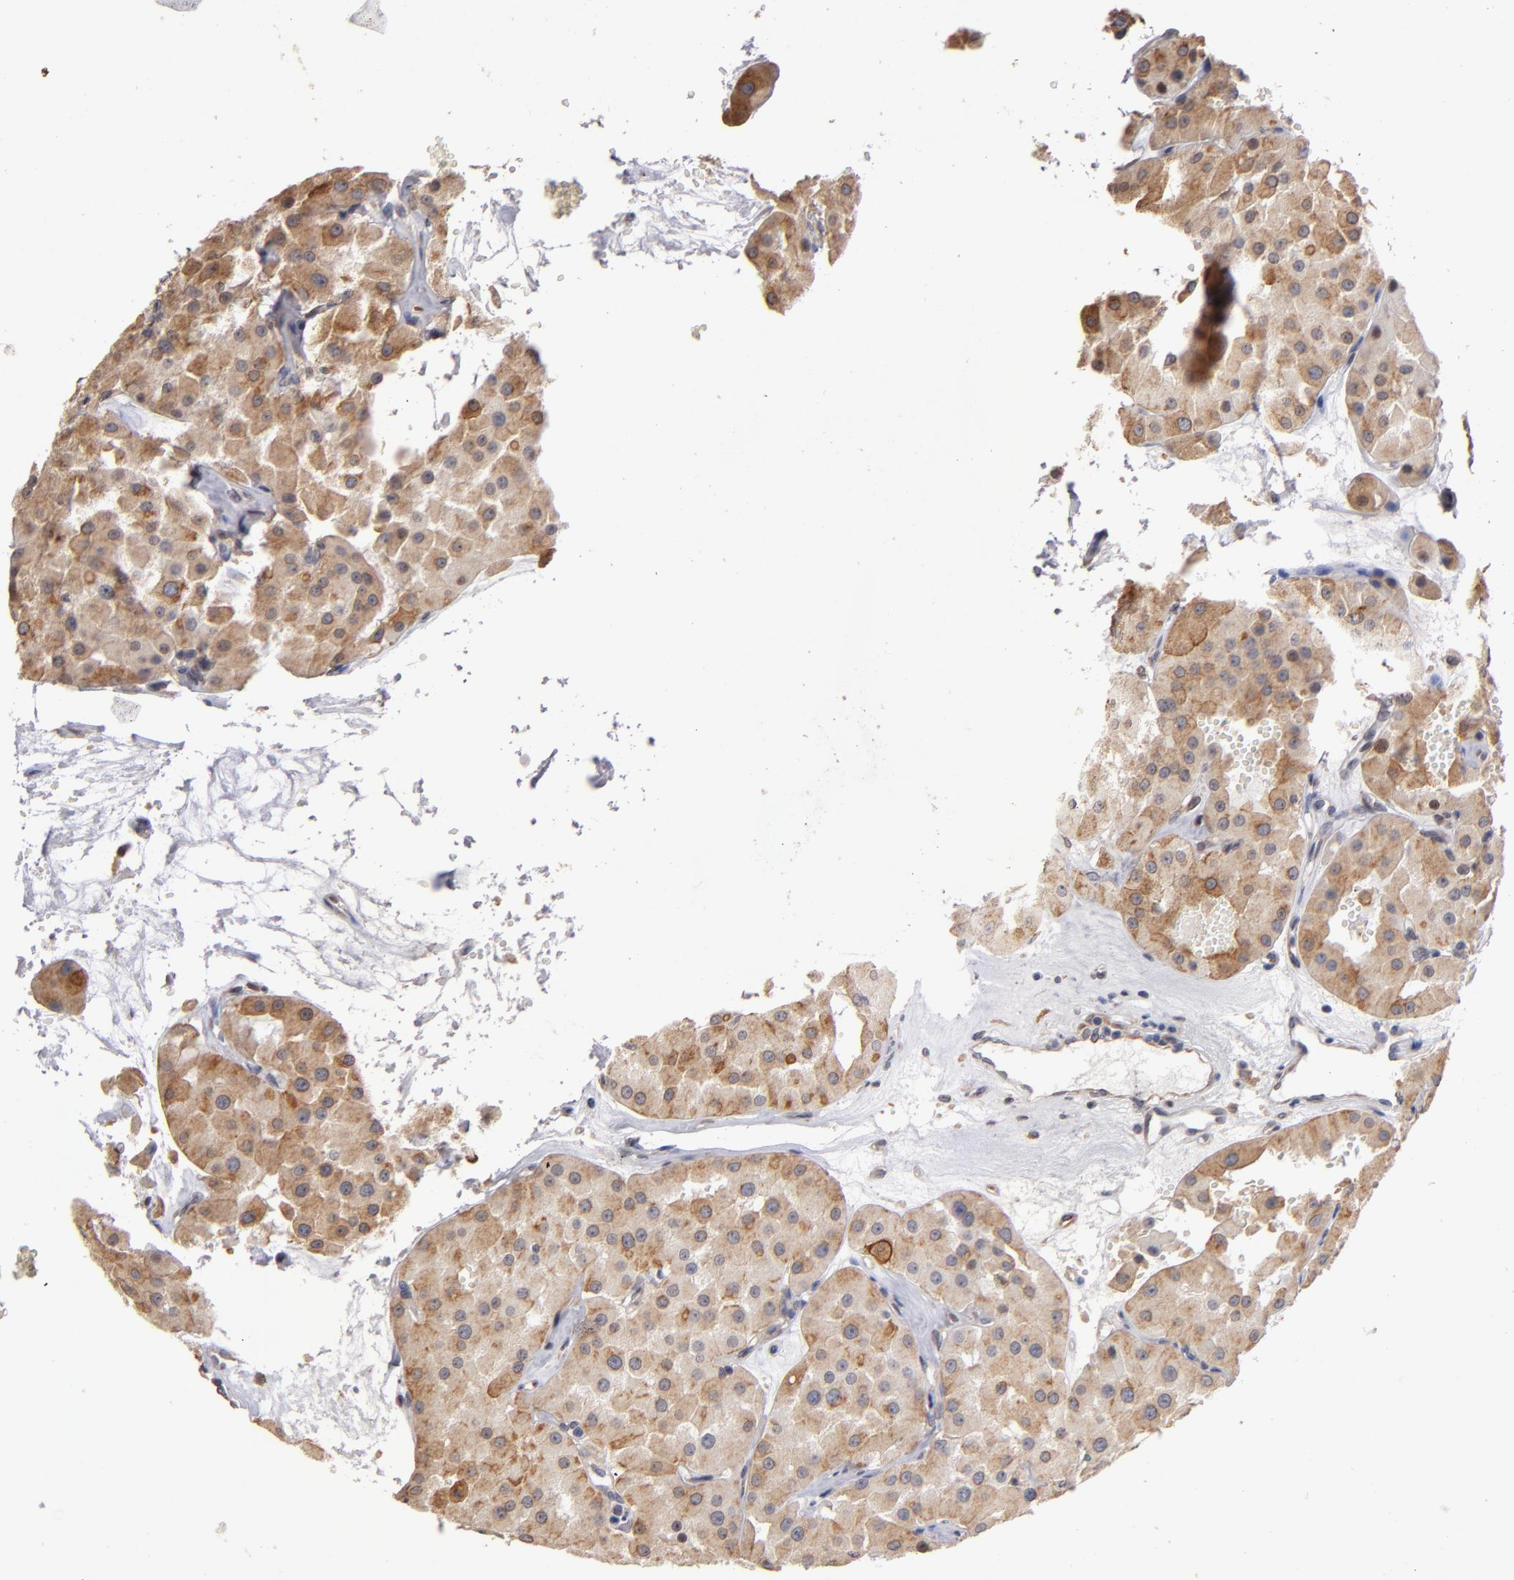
{"staining": {"intensity": "moderate", "quantity": "25%-75%", "location": "cytoplasmic/membranous"}, "tissue": "renal cancer", "cell_type": "Tumor cells", "image_type": "cancer", "snomed": [{"axis": "morphology", "description": "Adenocarcinoma, uncertain malignant potential"}, {"axis": "topography", "description": "Kidney"}], "caption": "Tumor cells exhibit medium levels of moderate cytoplasmic/membranous positivity in about 25%-75% of cells in adenocarcinoma,  uncertain malignant potential (renal). (brown staining indicates protein expression, while blue staining denotes nuclei).", "gene": "PGRMC1", "patient": {"sex": "male", "age": 63}}